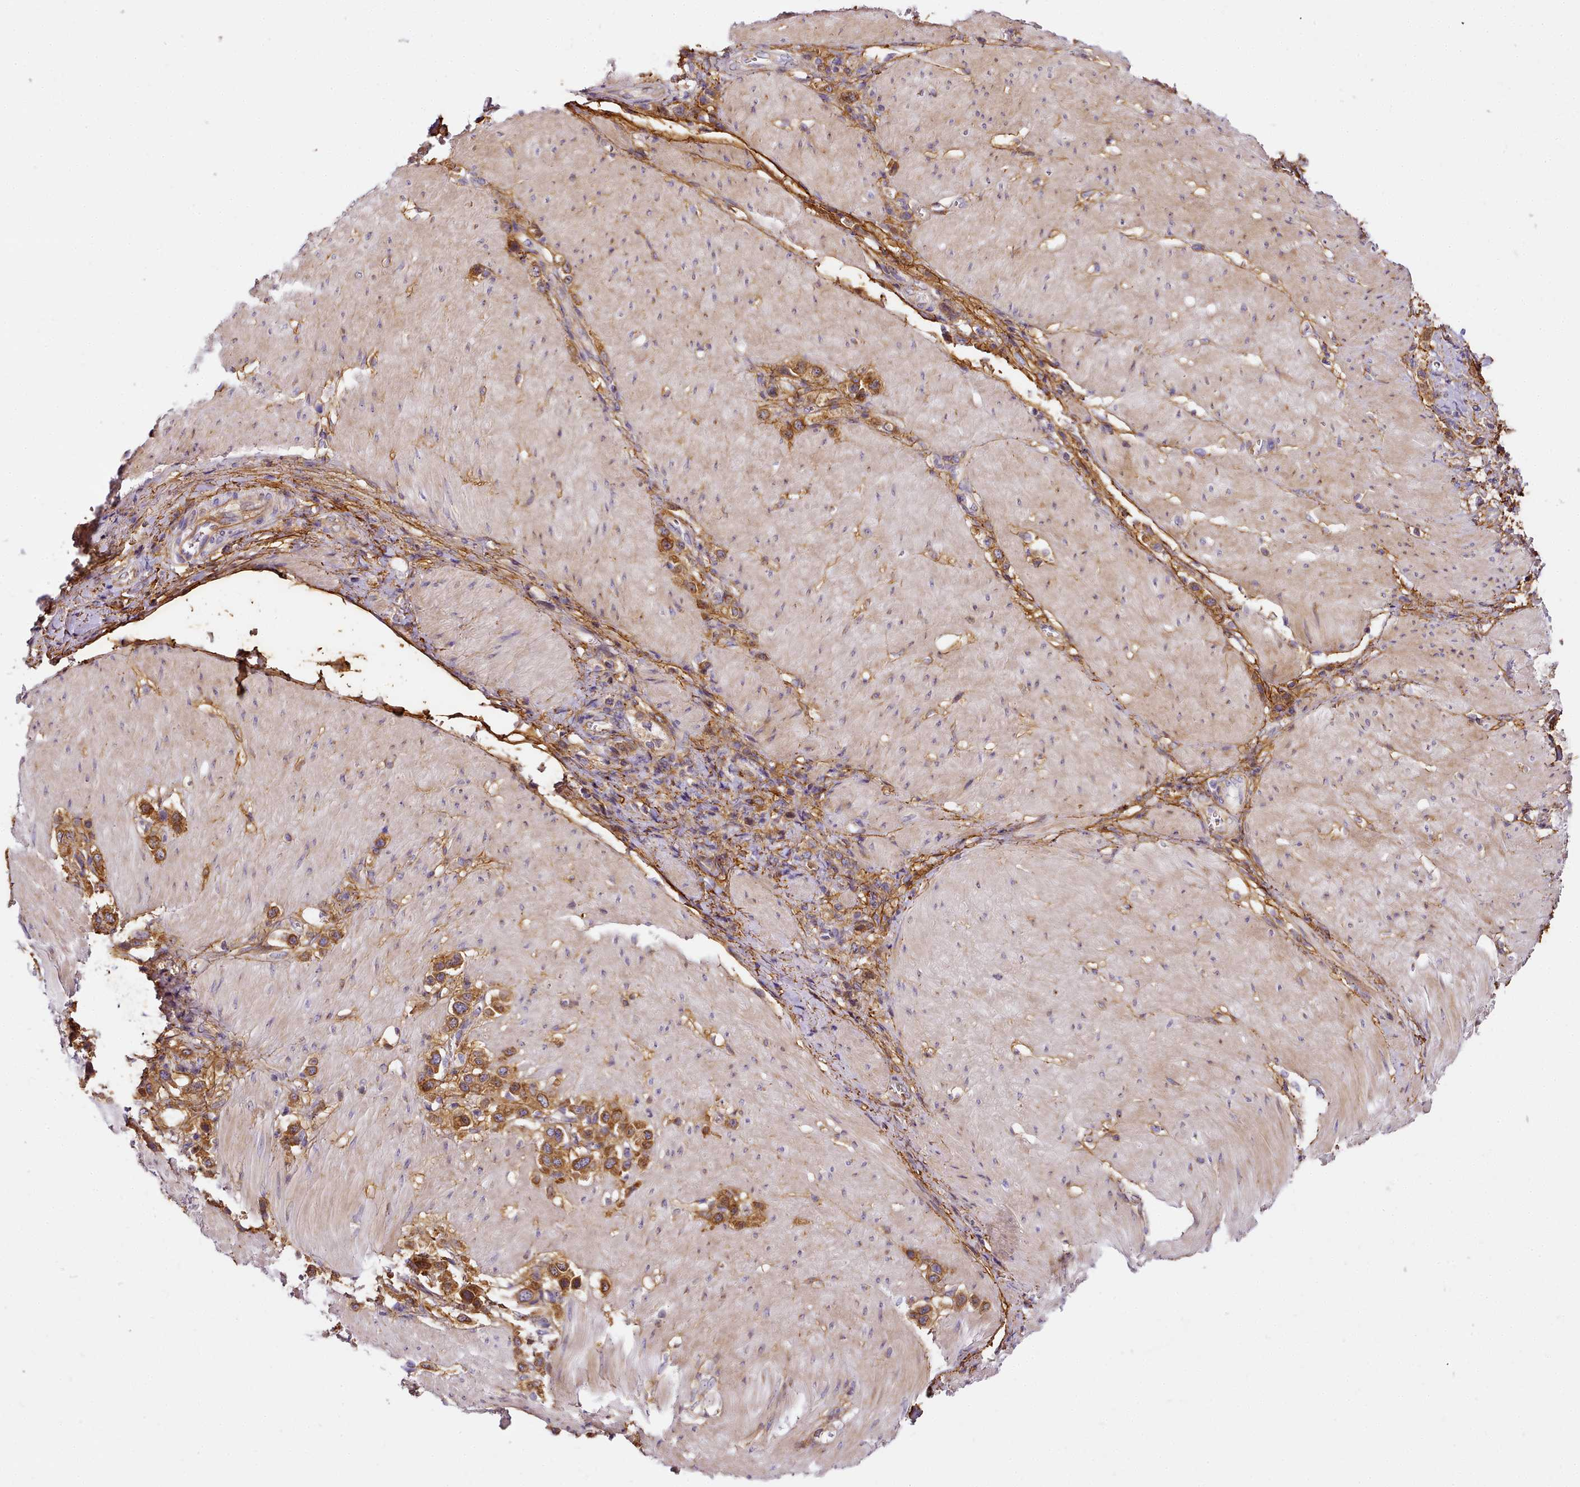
{"staining": {"intensity": "moderate", "quantity": ">75%", "location": "cytoplasmic/membranous"}, "tissue": "stomach cancer", "cell_type": "Tumor cells", "image_type": "cancer", "snomed": [{"axis": "morphology", "description": "Normal tissue, NOS"}, {"axis": "morphology", "description": "Adenocarcinoma, NOS"}, {"axis": "topography", "description": "Stomach, upper"}, {"axis": "topography", "description": "Stomach"}], "caption": "Immunohistochemistry of stomach adenocarcinoma displays medium levels of moderate cytoplasmic/membranous expression in about >75% of tumor cells. Nuclei are stained in blue.", "gene": "NBPF1", "patient": {"sex": "female", "age": 65}}